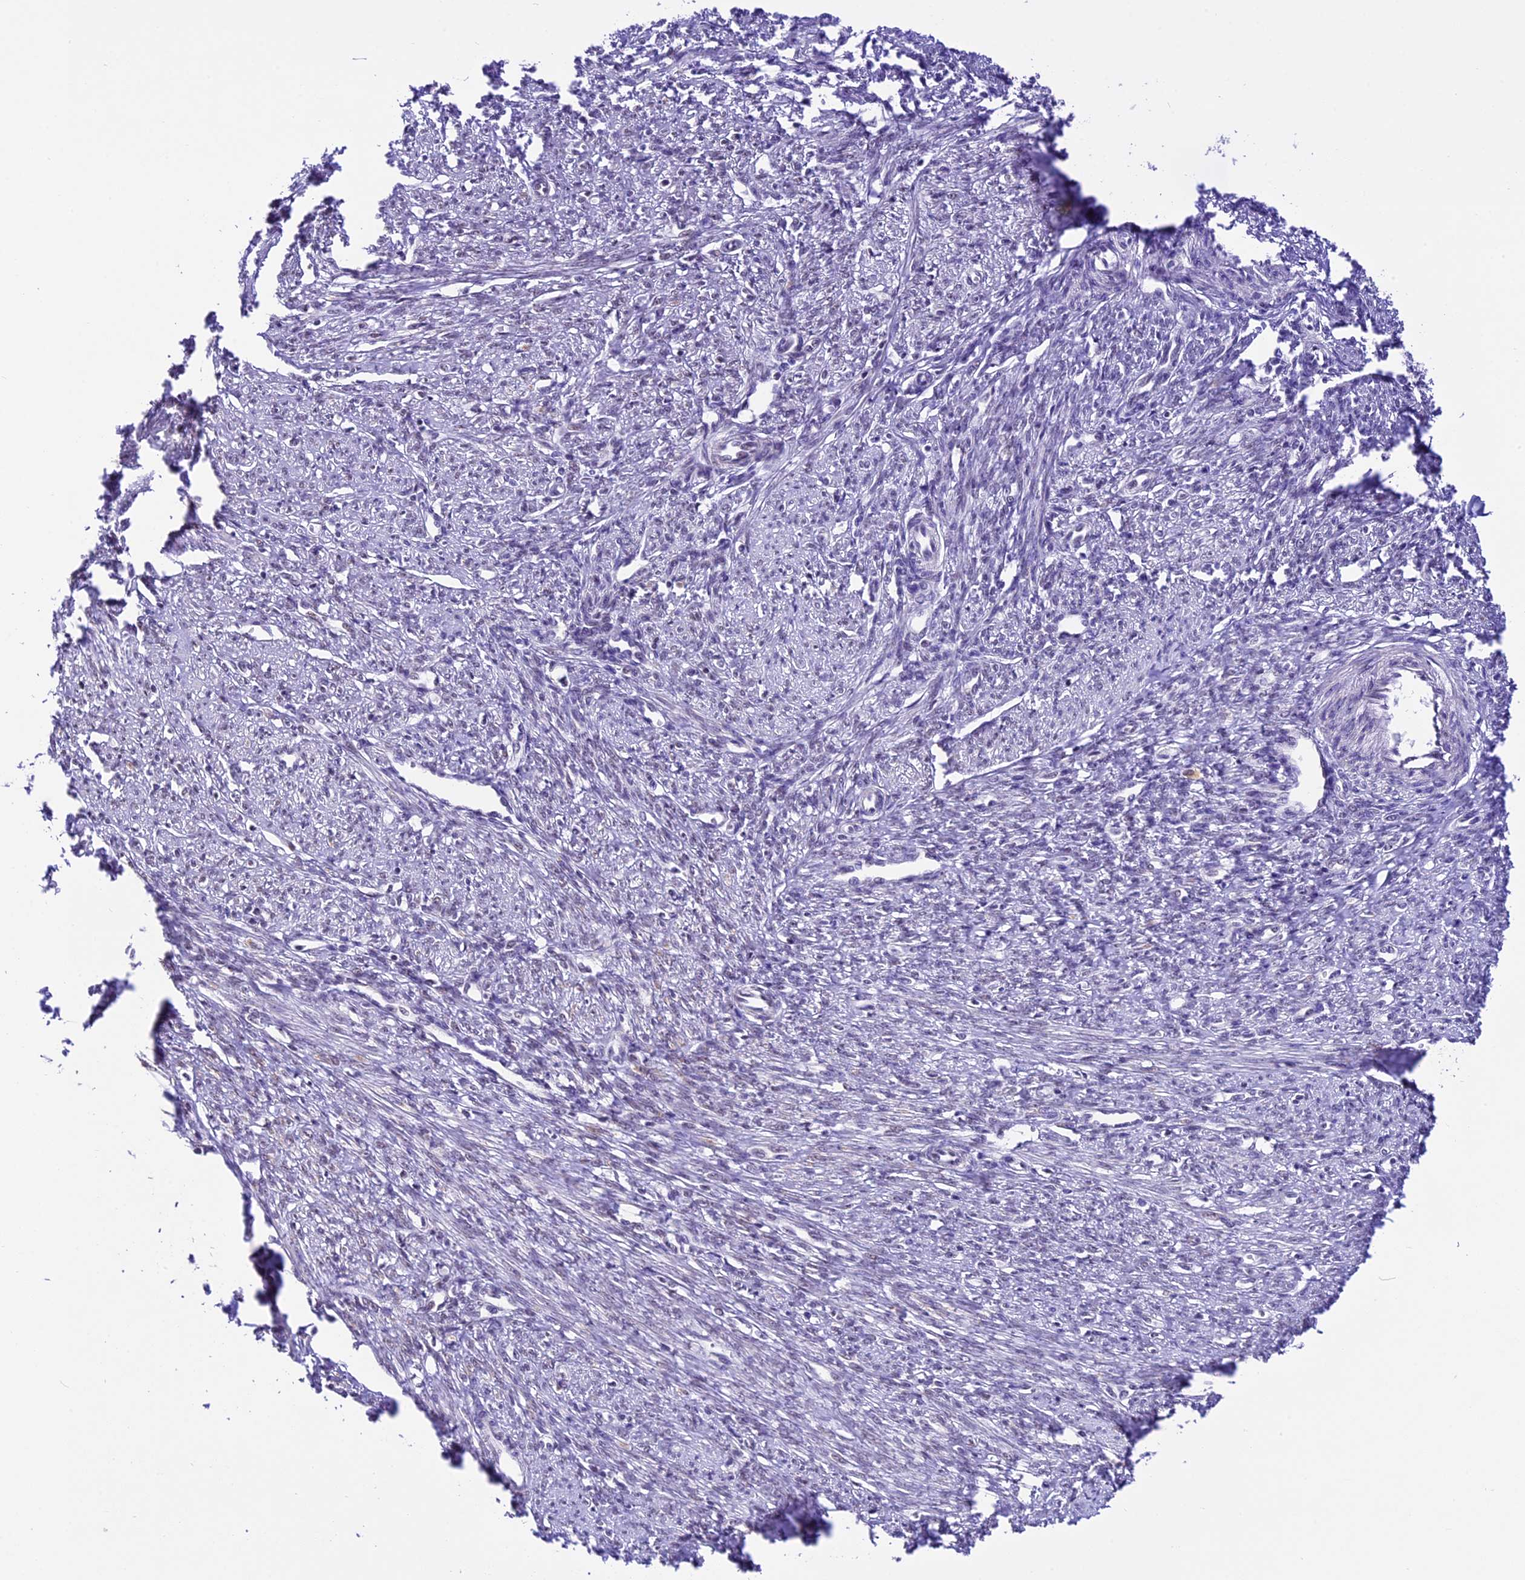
{"staining": {"intensity": "weak", "quantity": "25%-75%", "location": "nuclear"}, "tissue": "smooth muscle", "cell_type": "Smooth muscle cells", "image_type": "normal", "snomed": [{"axis": "morphology", "description": "Normal tissue, NOS"}, {"axis": "topography", "description": "Smooth muscle"}, {"axis": "topography", "description": "Uterus"}], "caption": "This image exhibits benign smooth muscle stained with immunohistochemistry (IHC) to label a protein in brown. The nuclear of smooth muscle cells show weak positivity for the protein. Nuclei are counter-stained blue.", "gene": "CARS2", "patient": {"sex": "female", "age": 59}}